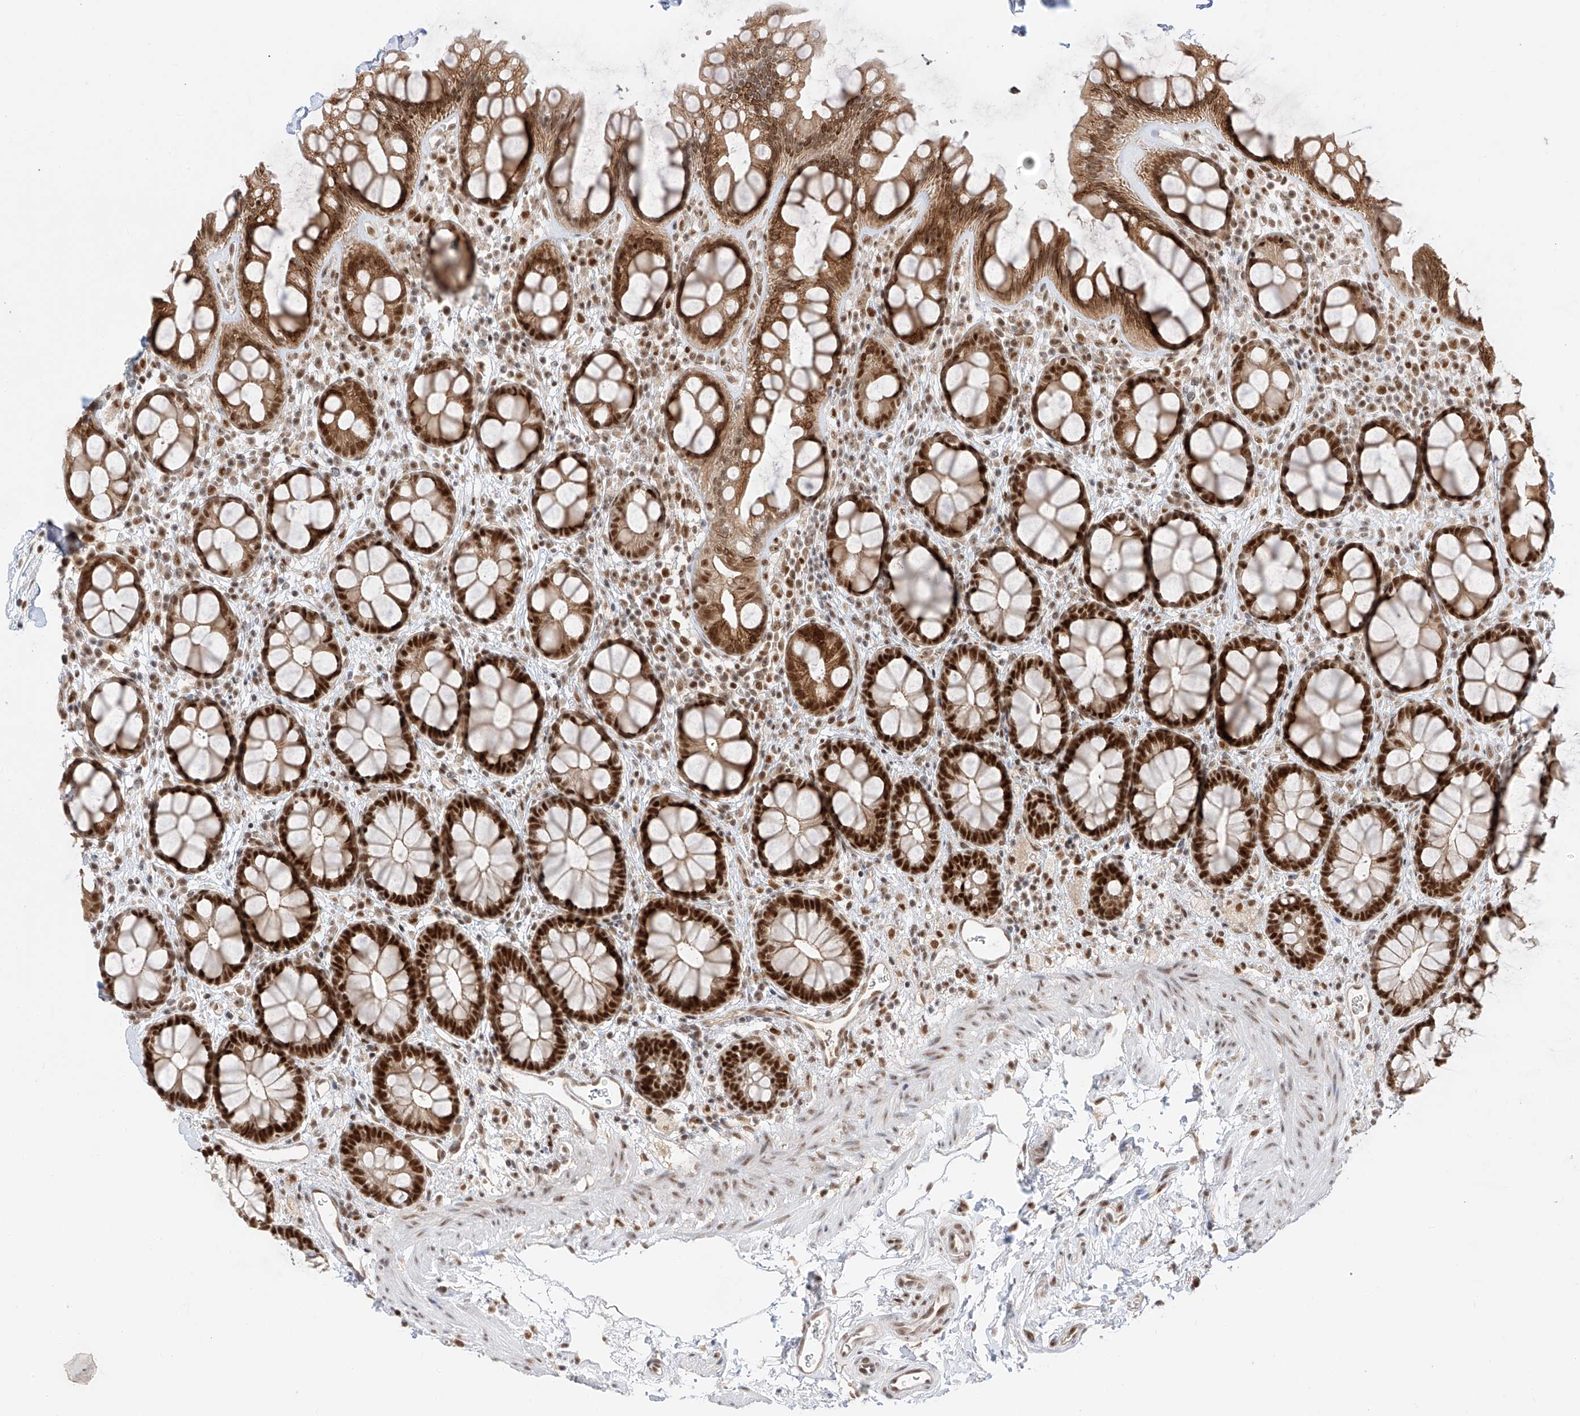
{"staining": {"intensity": "strong", "quantity": ">75%", "location": "cytoplasmic/membranous,nuclear"}, "tissue": "rectum", "cell_type": "Glandular cells", "image_type": "normal", "snomed": [{"axis": "morphology", "description": "Normal tissue, NOS"}, {"axis": "topography", "description": "Rectum"}], "caption": "Rectum stained with DAB (3,3'-diaminobenzidine) immunohistochemistry (IHC) demonstrates high levels of strong cytoplasmic/membranous,nuclear positivity in about >75% of glandular cells. (Stains: DAB (3,3'-diaminobenzidine) in brown, nuclei in blue, Microscopy: brightfield microscopy at high magnification).", "gene": "POGK", "patient": {"sex": "female", "age": 65}}